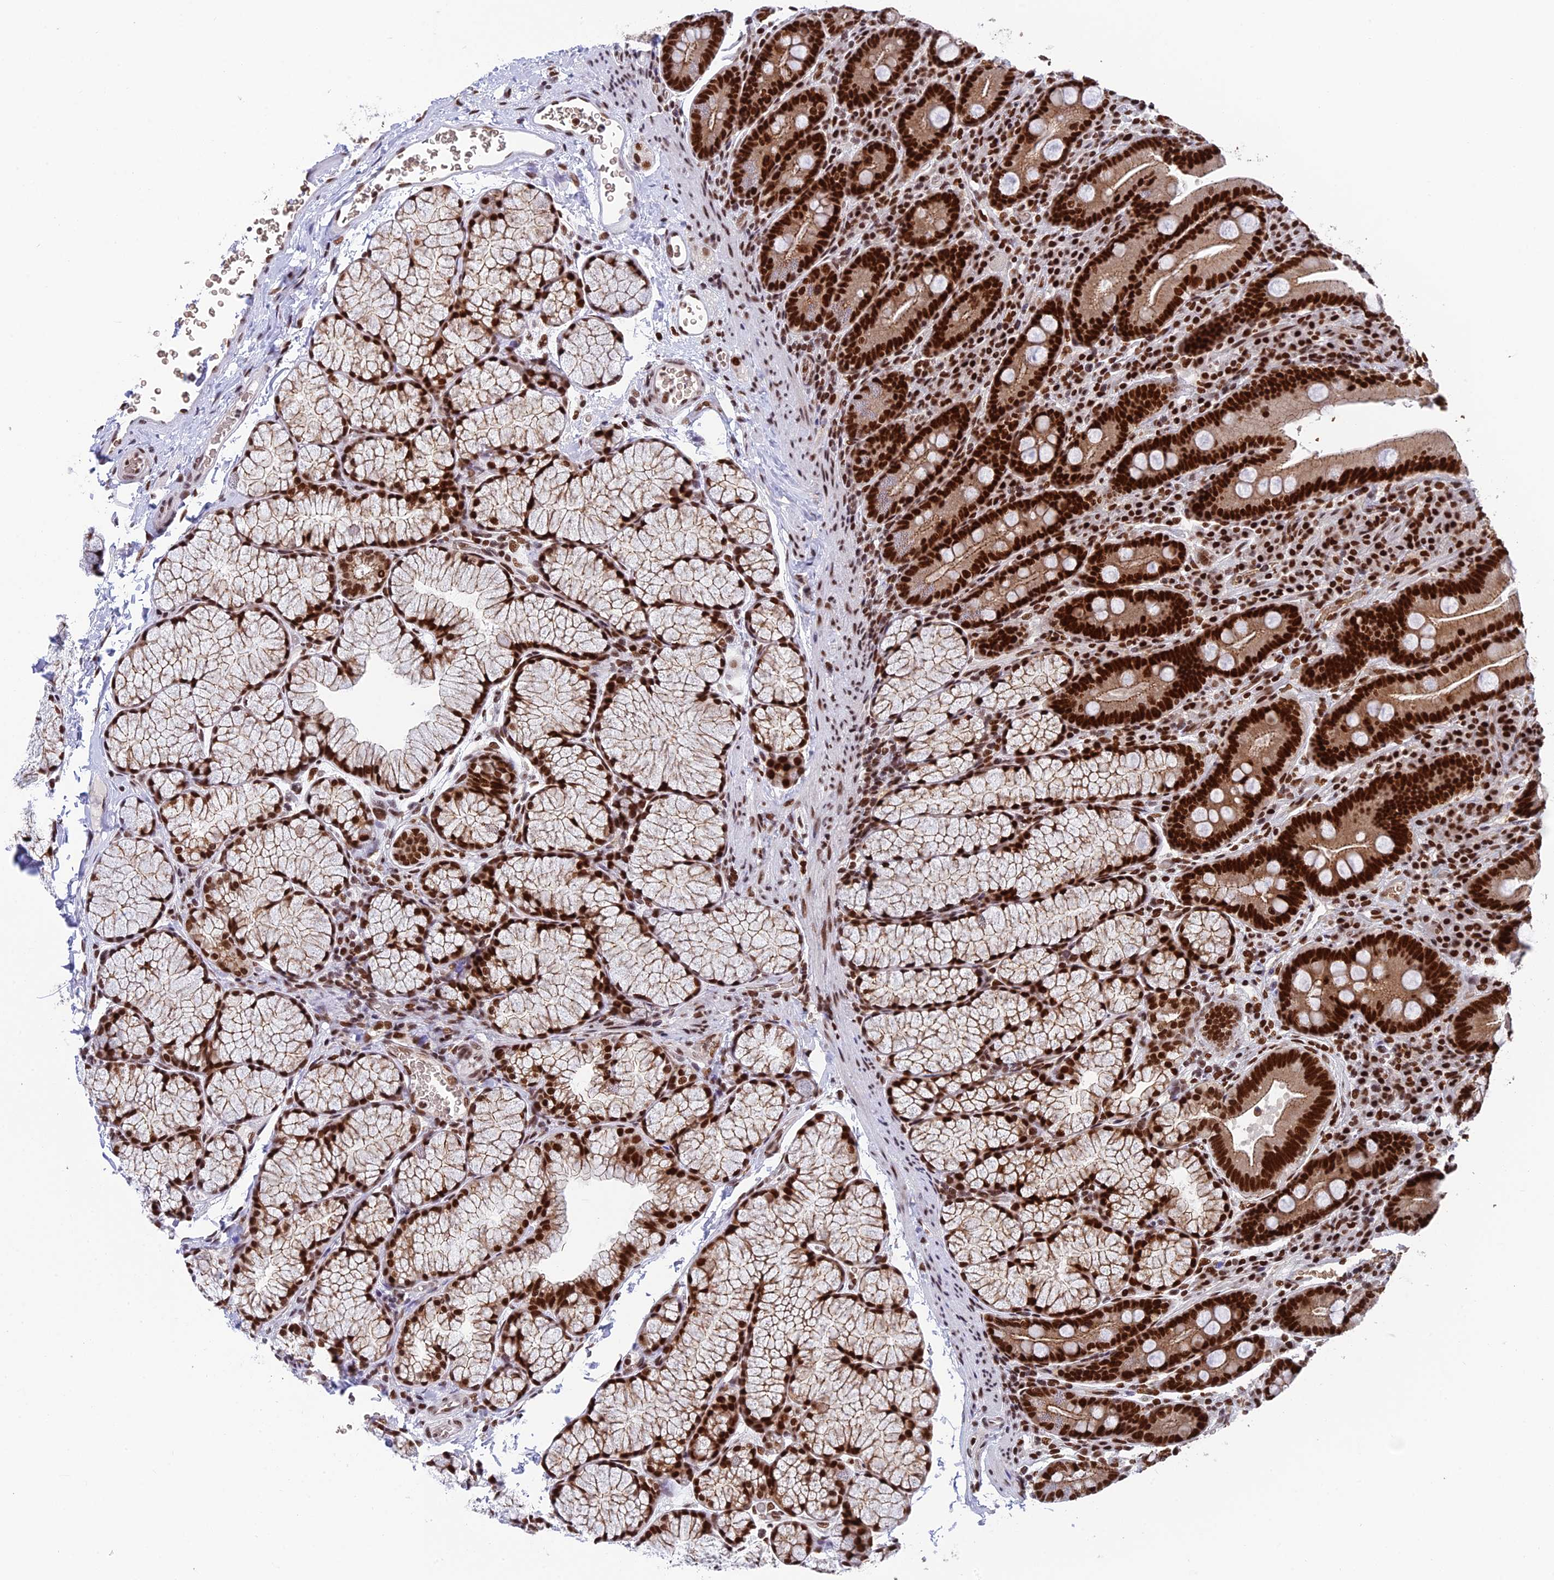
{"staining": {"intensity": "strong", "quantity": ">75%", "location": "nuclear"}, "tissue": "duodenum", "cell_type": "Glandular cells", "image_type": "normal", "snomed": [{"axis": "morphology", "description": "Normal tissue, NOS"}, {"axis": "topography", "description": "Duodenum"}], "caption": "Brown immunohistochemical staining in benign duodenum exhibits strong nuclear positivity in approximately >75% of glandular cells.", "gene": "EEF1AKMT3", "patient": {"sex": "male", "age": 35}}